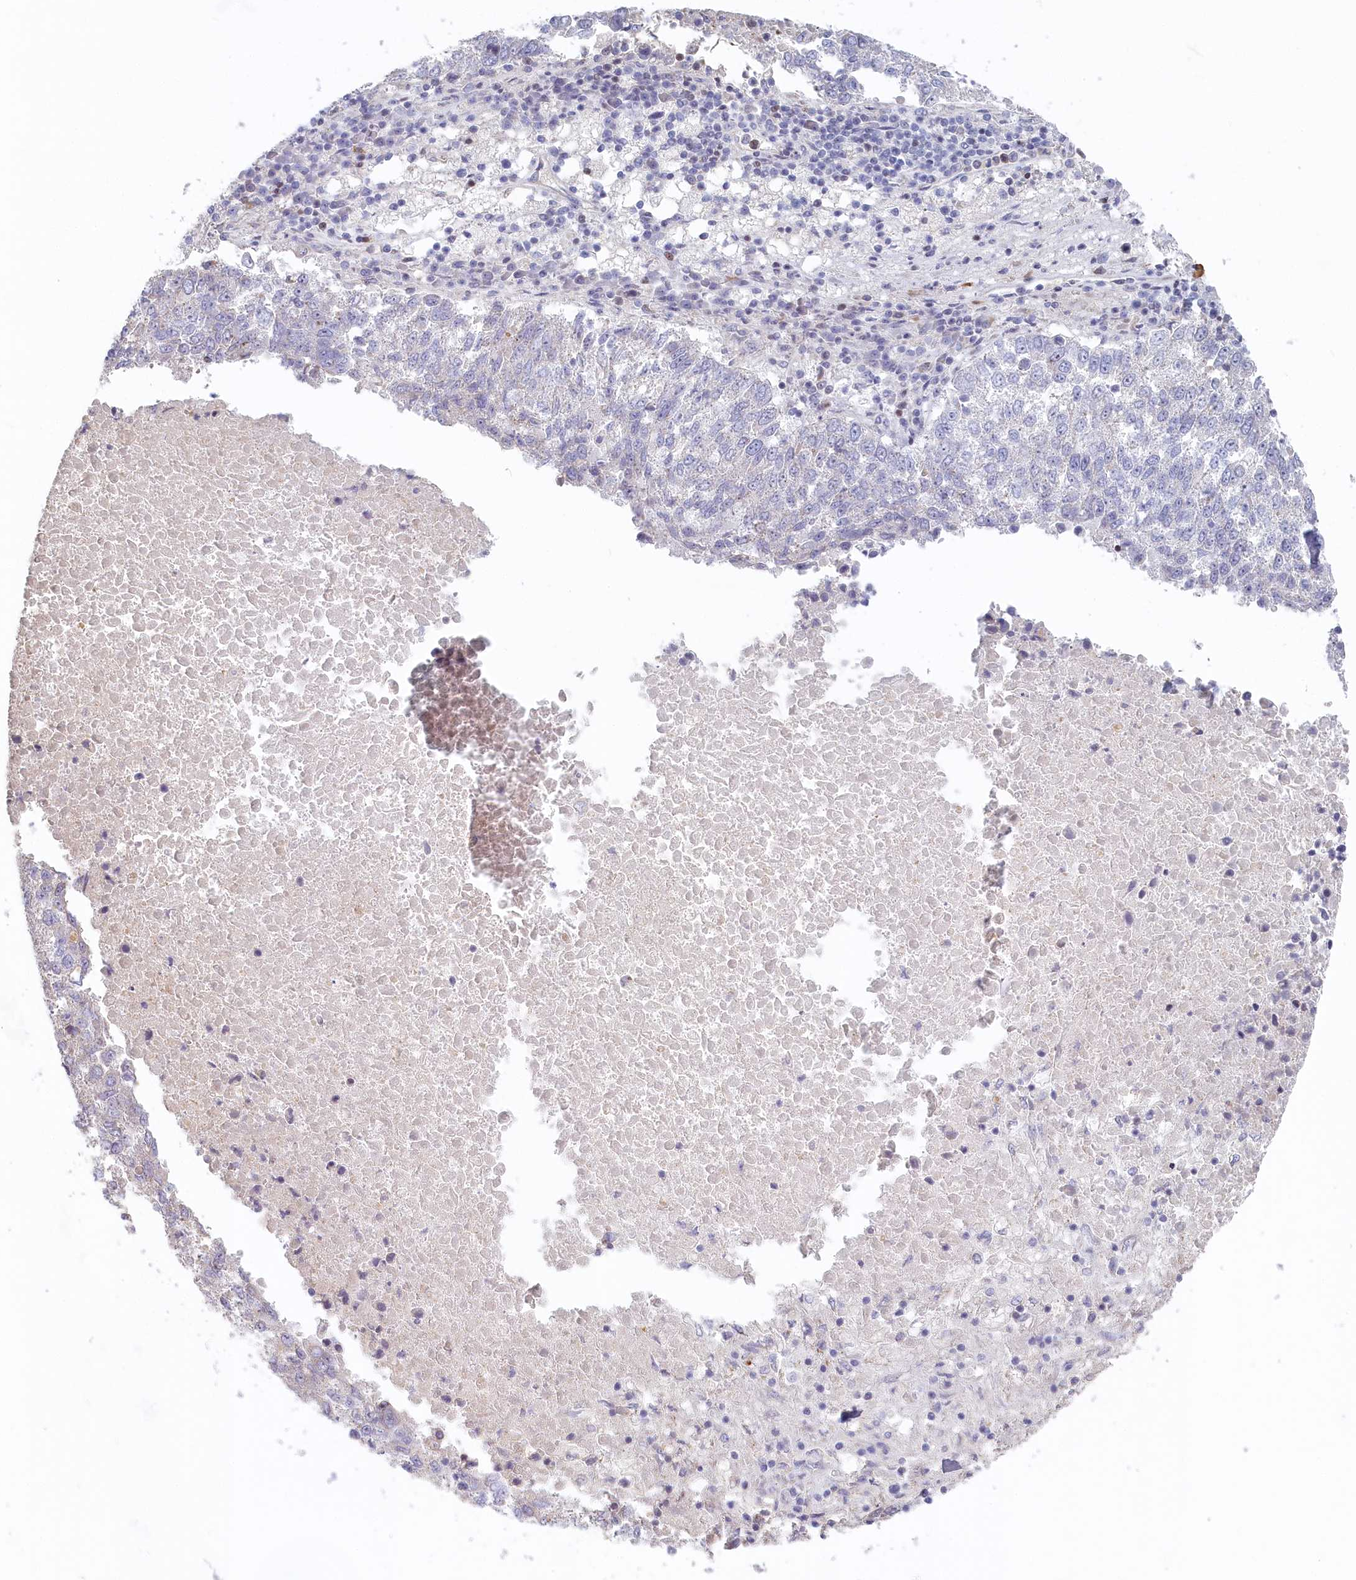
{"staining": {"intensity": "negative", "quantity": "none", "location": "none"}, "tissue": "lung cancer", "cell_type": "Tumor cells", "image_type": "cancer", "snomed": [{"axis": "morphology", "description": "Squamous cell carcinoma, NOS"}, {"axis": "topography", "description": "Lung"}], "caption": "Immunohistochemical staining of human squamous cell carcinoma (lung) shows no significant expression in tumor cells.", "gene": "INTS4", "patient": {"sex": "male", "age": 73}}